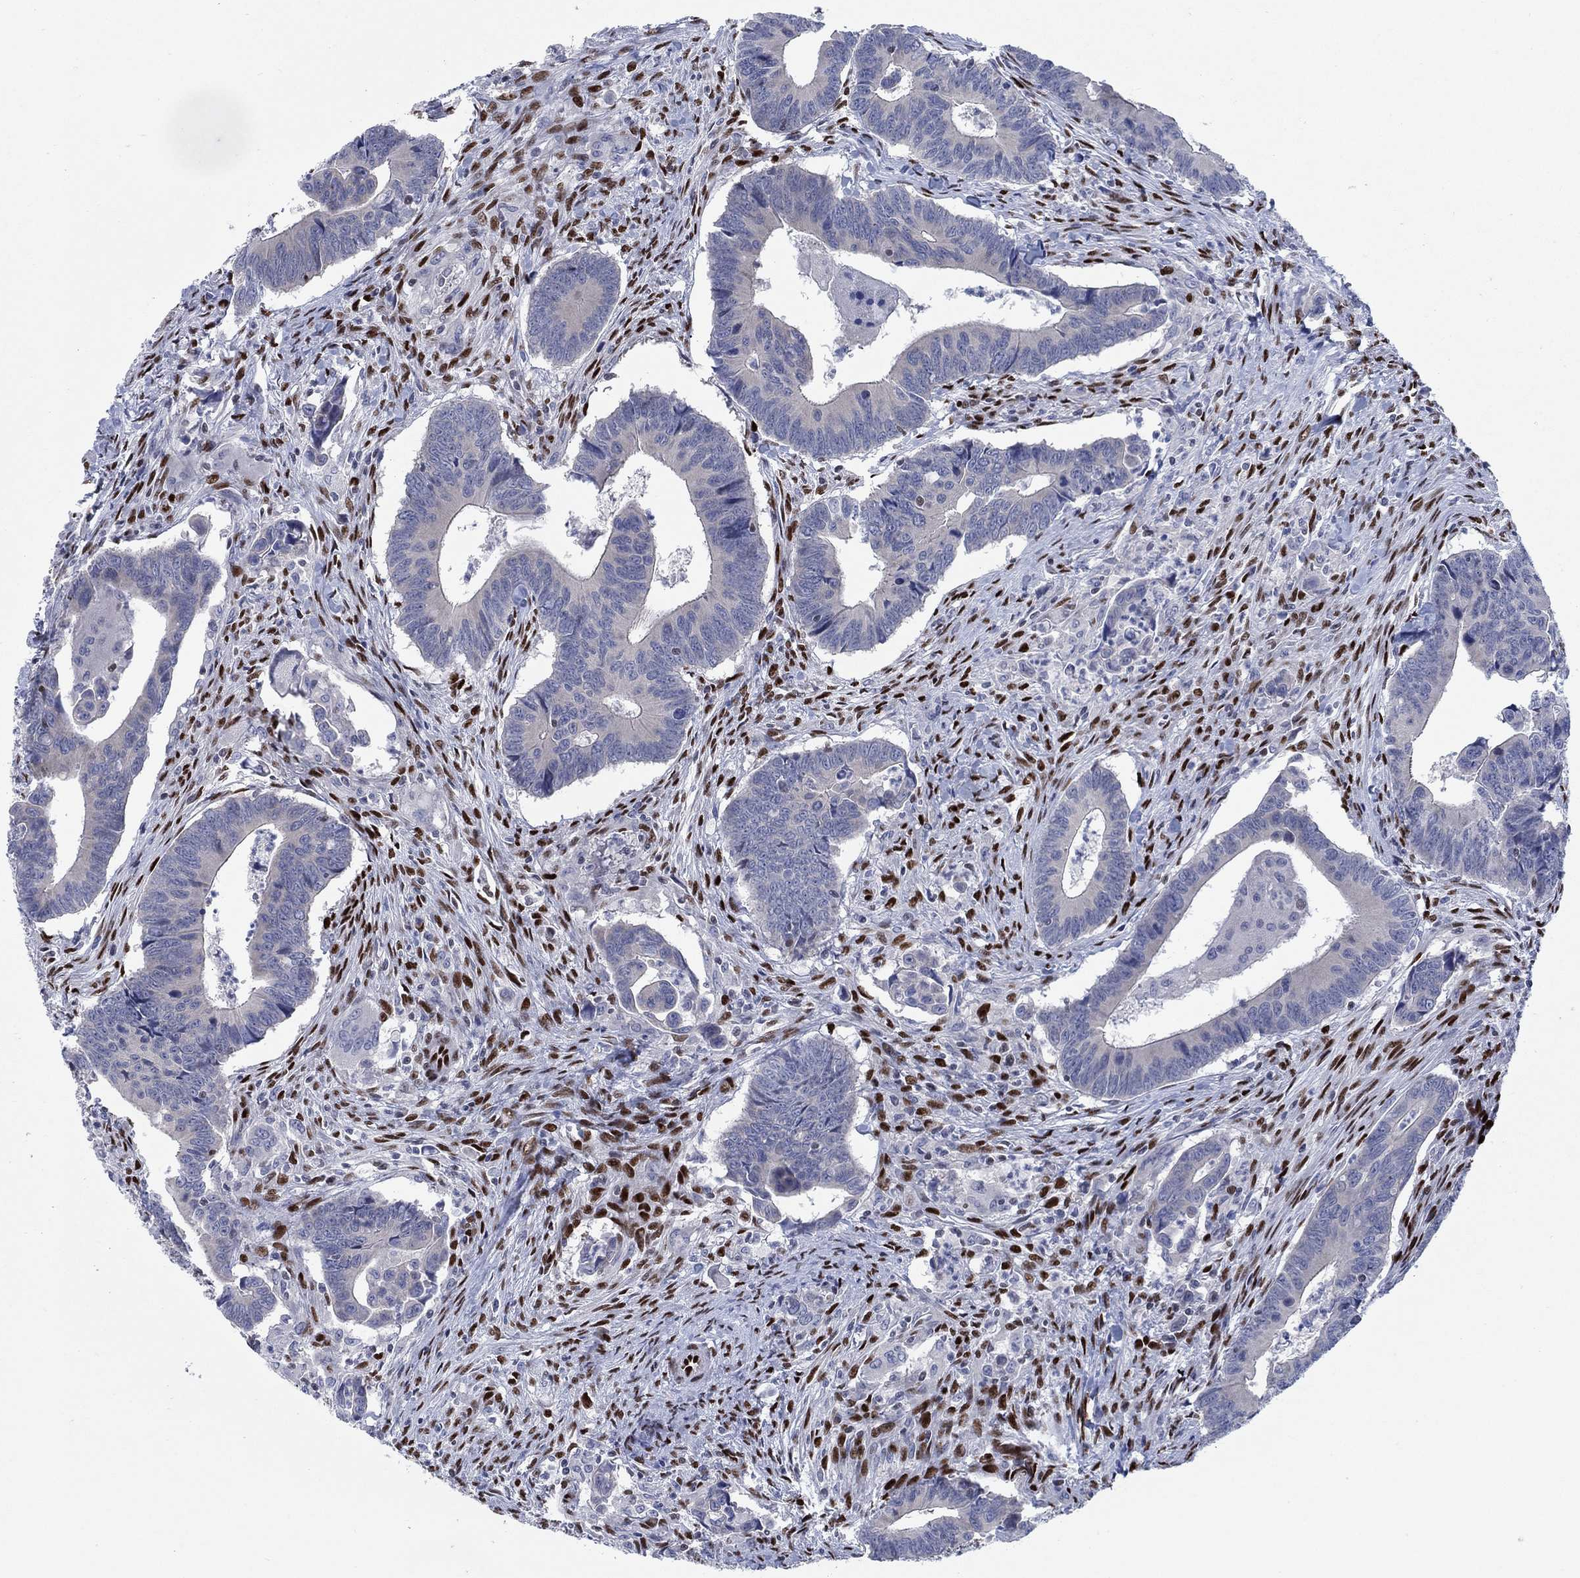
{"staining": {"intensity": "negative", "quantity": "none", "location": "none"}, "tissue": "colorectal cancer", "cell_type": "Tumor cells", "image_type": "cancer", "snomed": [{"axis": "morphology", "description": "Adenocarcinoma, NOS"}, {"axis": "topography", "description": "Rectum"}], "caption": "DAB (3,3'-diaminobenzidine) immunohistochemical staining of colorectal cancer (adenocarcinoma) demonstrates no significant staining in tumor cells. (IHC, brightfield microscopy, high magnification).", "gene": "ZEB1", "patient": {"sex": "male", "age": 67}}